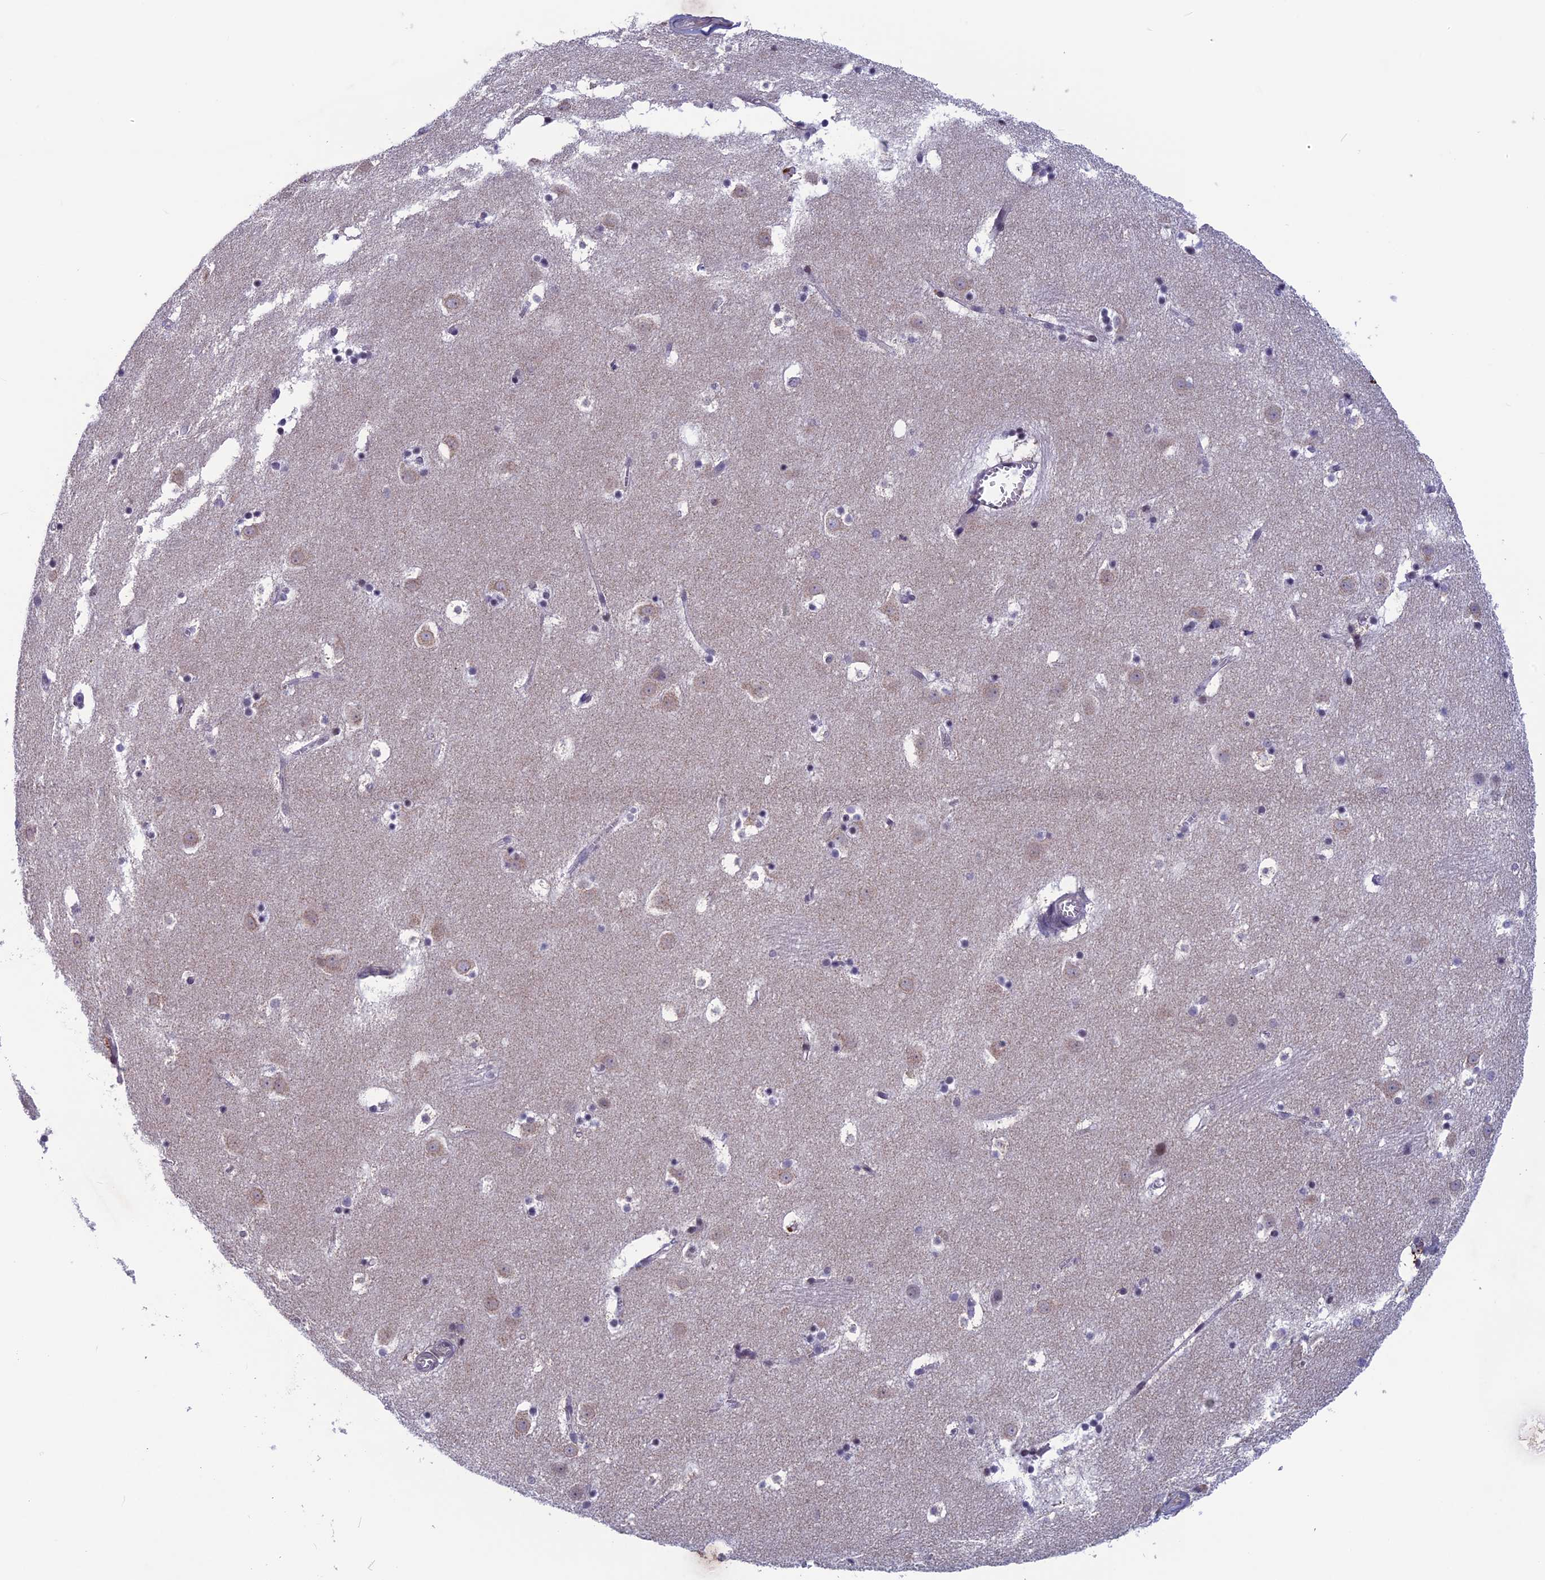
{"staining": {"intensity": "strong", "quantity": "<25%", "location": "cytoplasmic/membranous"}, "tissue": "caudate", "cell_type": "Glial cells", "image_type": "normal", "snomed": [{"axis": "morphology", "description": "Normal tissue, NOS"}, {"axis": "topography", "description": "Lateral ventricle wall"}], "caption": "Immunohistochemical staining of normal caudate demonstrates medium levels of strong cytoplasmic/membranous staining in about <25% of glial cells. (DAB (3,3'-diaminobenzidine) IHC, brown staining for protein, blue staining for nuclei).", "gene": "FKBPL", "patient": {"sex": "male", "age": 45}}